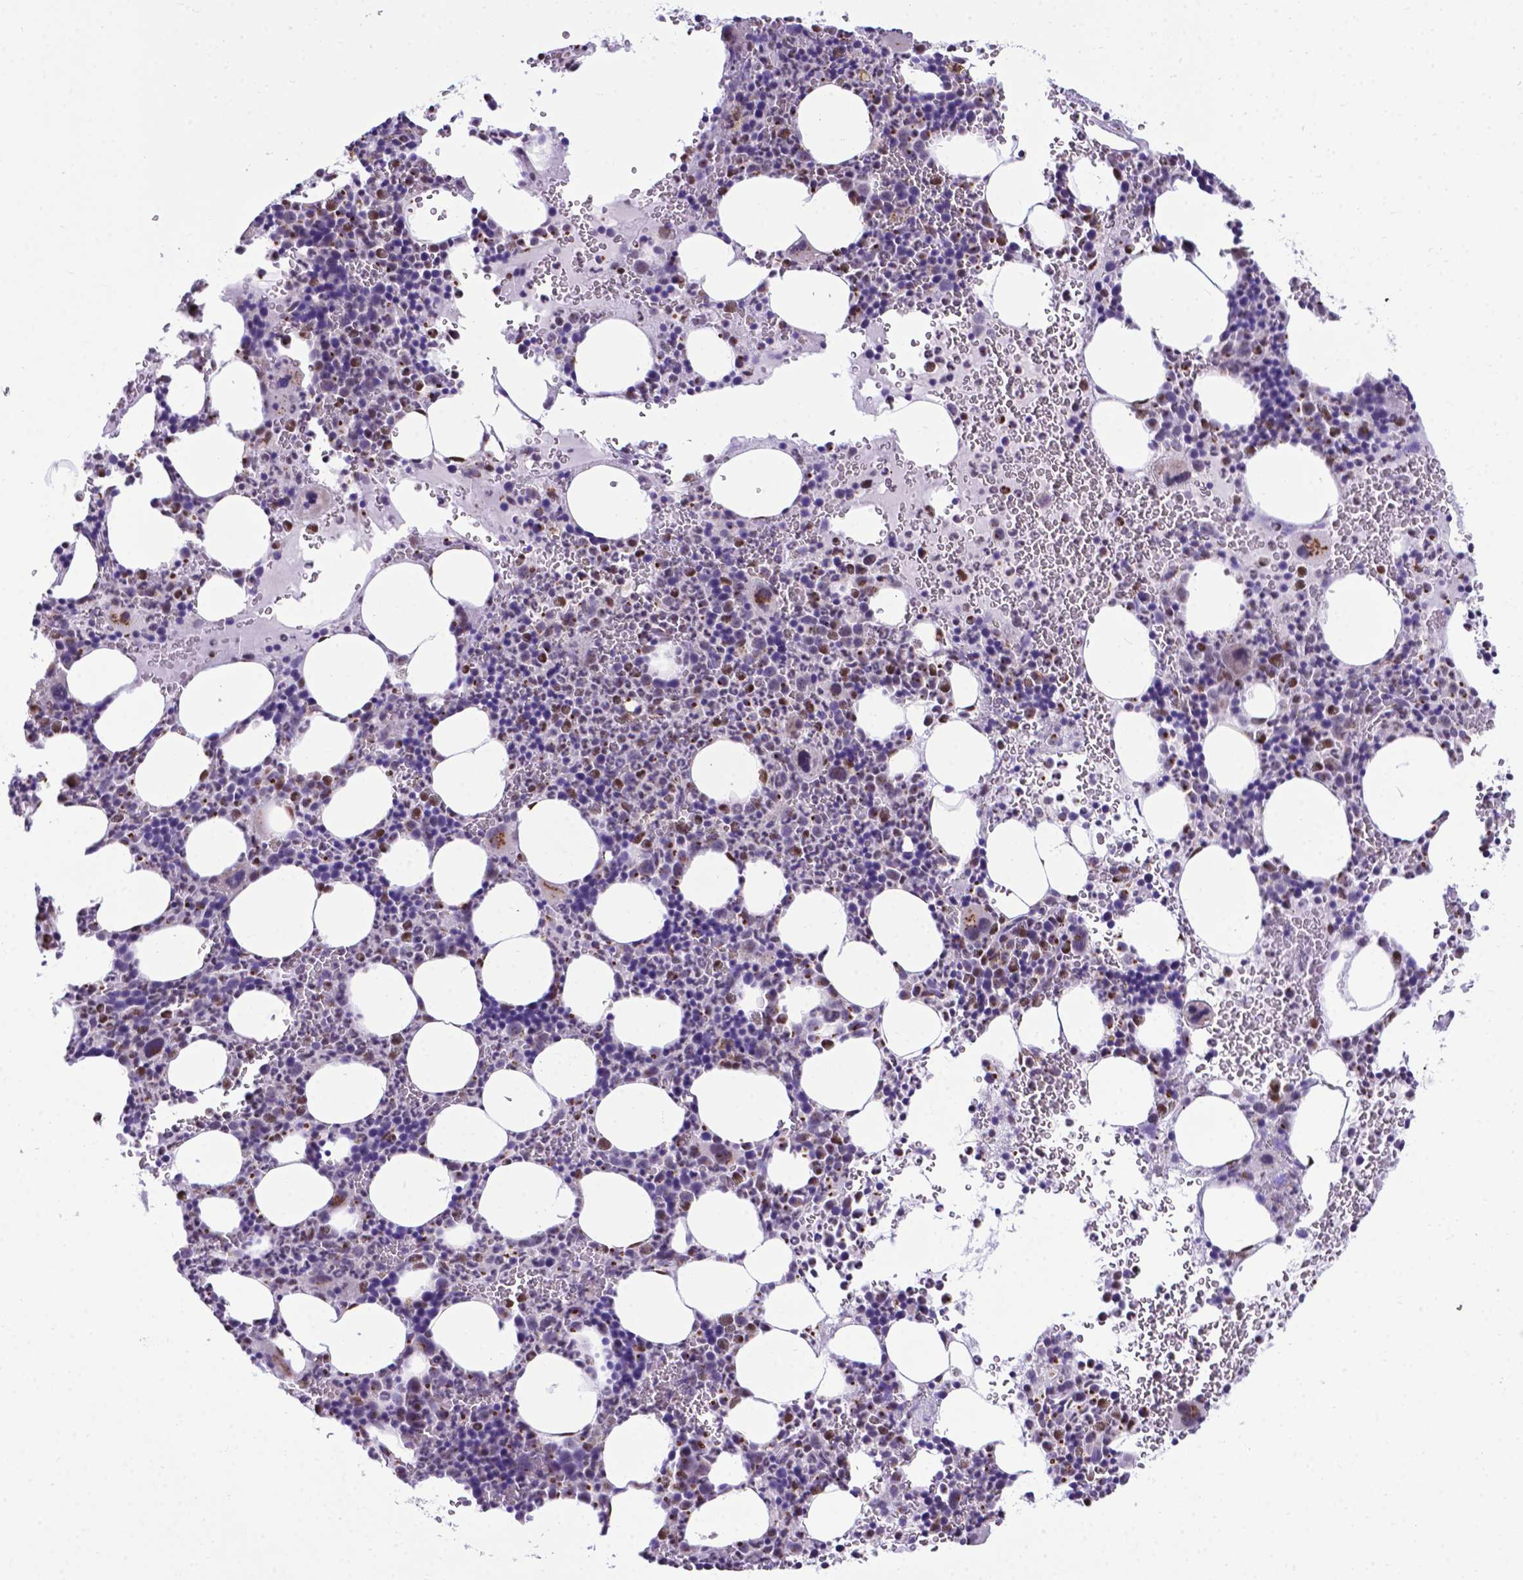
{"staining": {"intensity": "moderate", "quantity": "<25%", "location": "cytoplasmic/membranous"}, "tissue": "bone marrow", "cell_type": "Hematopoietic cells", "image_type": "normal", "snomed": [{"axis": "morphology", "description": "Normal tissue, NOS"}, {"axis": "topography", "description": "Bone marrow"}], "caption": "An IHC image of benign tissue is shown. Protein staining in brown shows moderate cytoplasmic/membranous positivity in bone marrow within hematopoietic cells.", "gene": "MRPL10", "patient": {"sex": "male", "age": 63}}